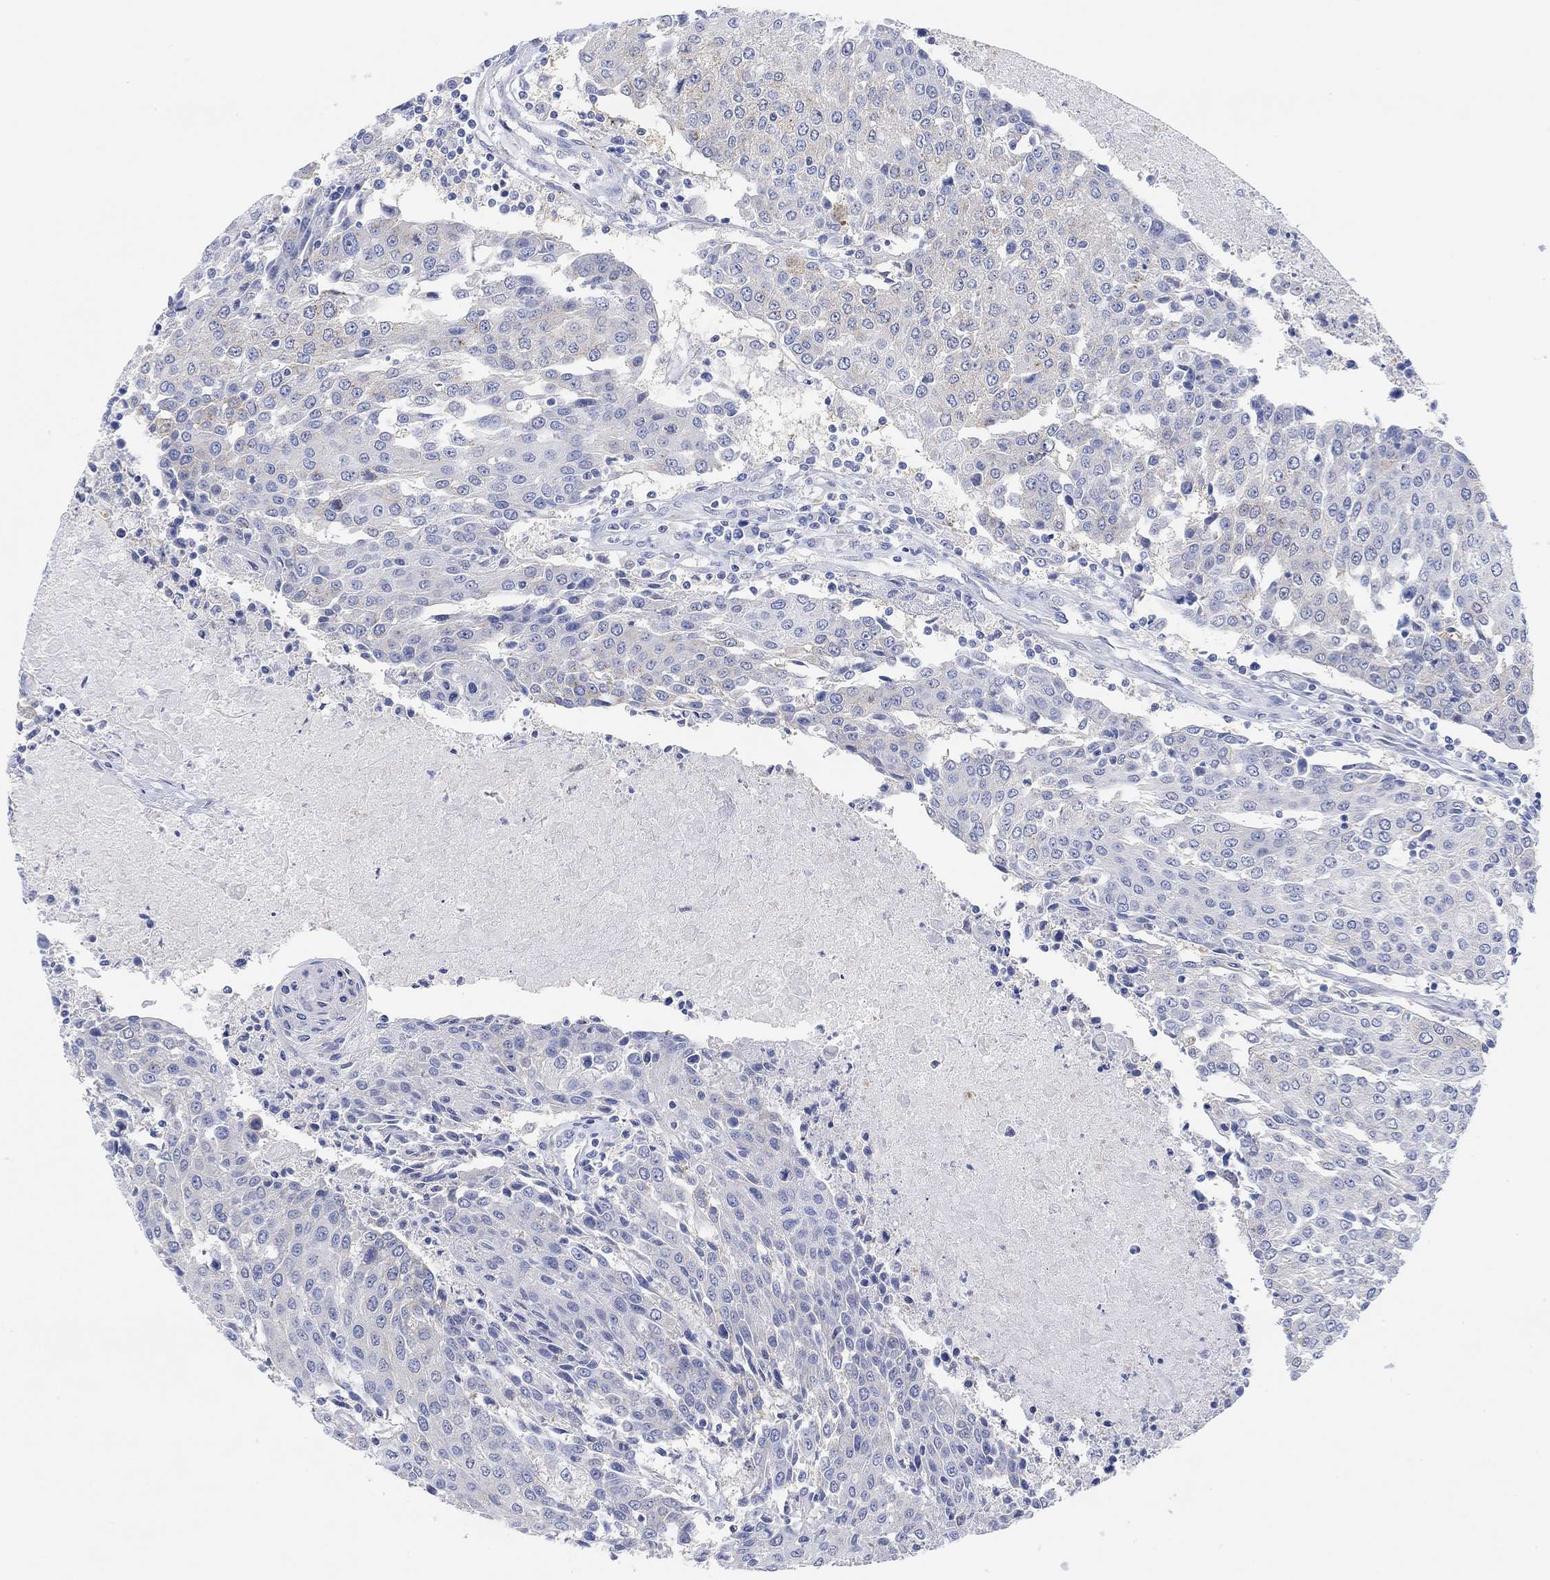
{"staining": {"intensity": "moderate", "quantity": "<25%", "location": "cytoplasmic/membranous"}, "tissue": "urothelial cancer", "cell_type": "Tumor cells", "image_type": "cancer", "snomed": [{"axis": "morphology", "description": "Urothelial carcinoma, High grade"}, {"axis": "topography", "description": "Urinary bladder"}], "caption": "Moderate cytoplasmic/membranous expression is seen in about <25% of tumor cells in urothelial cancer. The staining was performed using DAB (3,3'-diaminobenzidine) to visualize the protein expression in brown, while the nuclei were stained in blue with hematoxylin (Magnification: 20x).", "gene": "RGS1", "patient": {"sex": "female", "age": 85}}